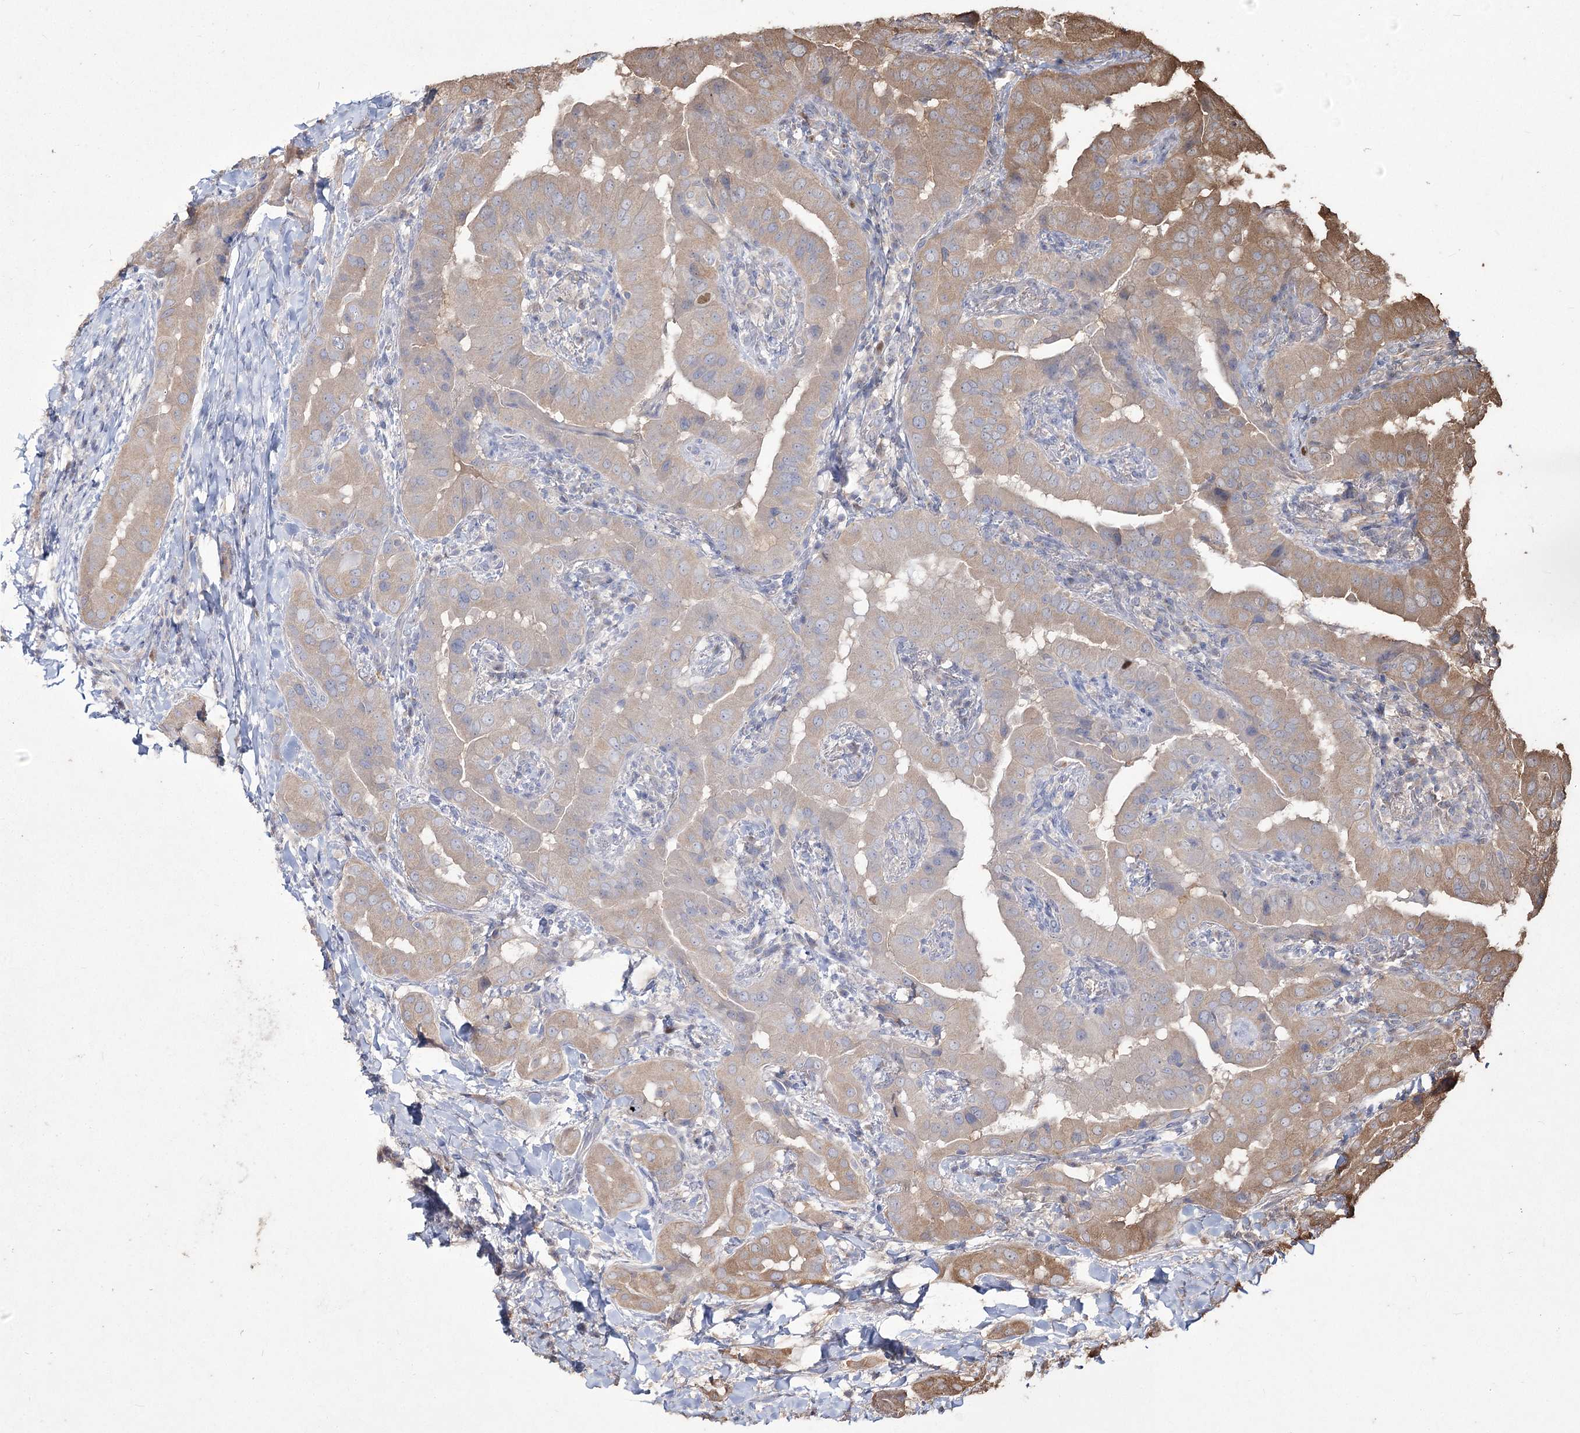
{"staining": {"intensity": "moderate", "quantity": "<25%", "location": "cytoplasmic/membranous"}, "tissue": "thyroid cancer", "cell_type": "Tumor cells", "image_type": "cancer", "snomed": [{"axis": "morphology", "description": "Papillary adenocarcinoma, NOS"}, {"axis": "topography", "description": "Thyroid gland"}], "caption": "Immunohistochemical staining of human papillary adenocarcinoma (thyroid) exhibits low levels of moderate cytoplasmic/membranous staining in about <25% of tumor cells.", "gene": "PRC1", "patient": {"sex": "male", "age": 33}}